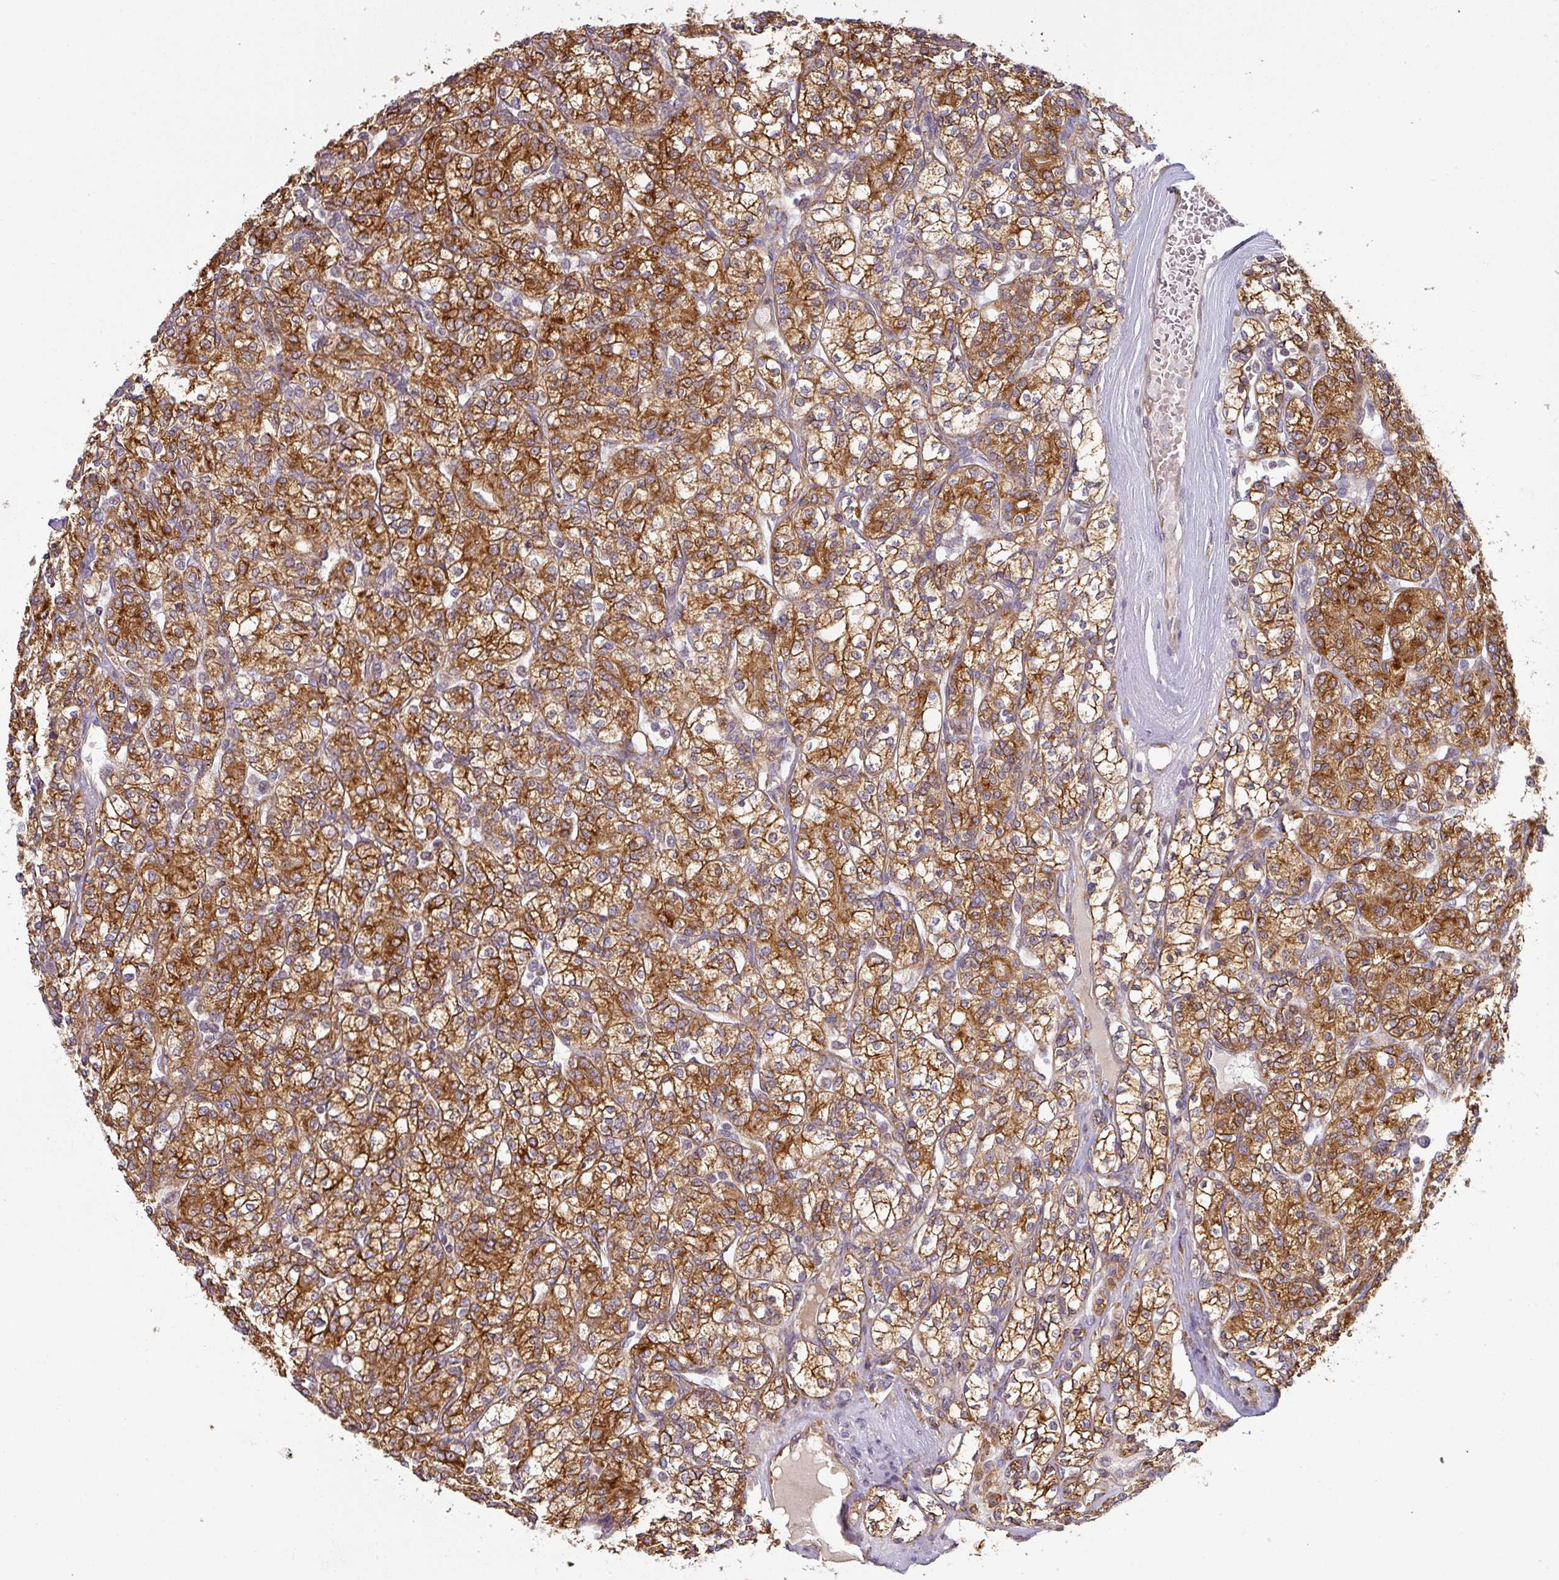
{"staining": {"intensity": "strong", "quantity": ">75%", "location": "cytoplasmic/membranous"}, "tissue": "renal cancer", "cell_type": "Tumor cells", "image_type": "cancer", "snomed": [{"axis": "morphology", "description": "Adenocarcinoma, NOS"}, {"axis": "topography", "description": "Kidney"}], "caption": "Renal cancer (adenocarcinoma) stained for a protein (brown) reveals strong cytoplasmic/membranous positive staining in approximately >75% of tumor cells.", "gene": "ZNF268", "patient": {"sex": "male", "age": 77}}